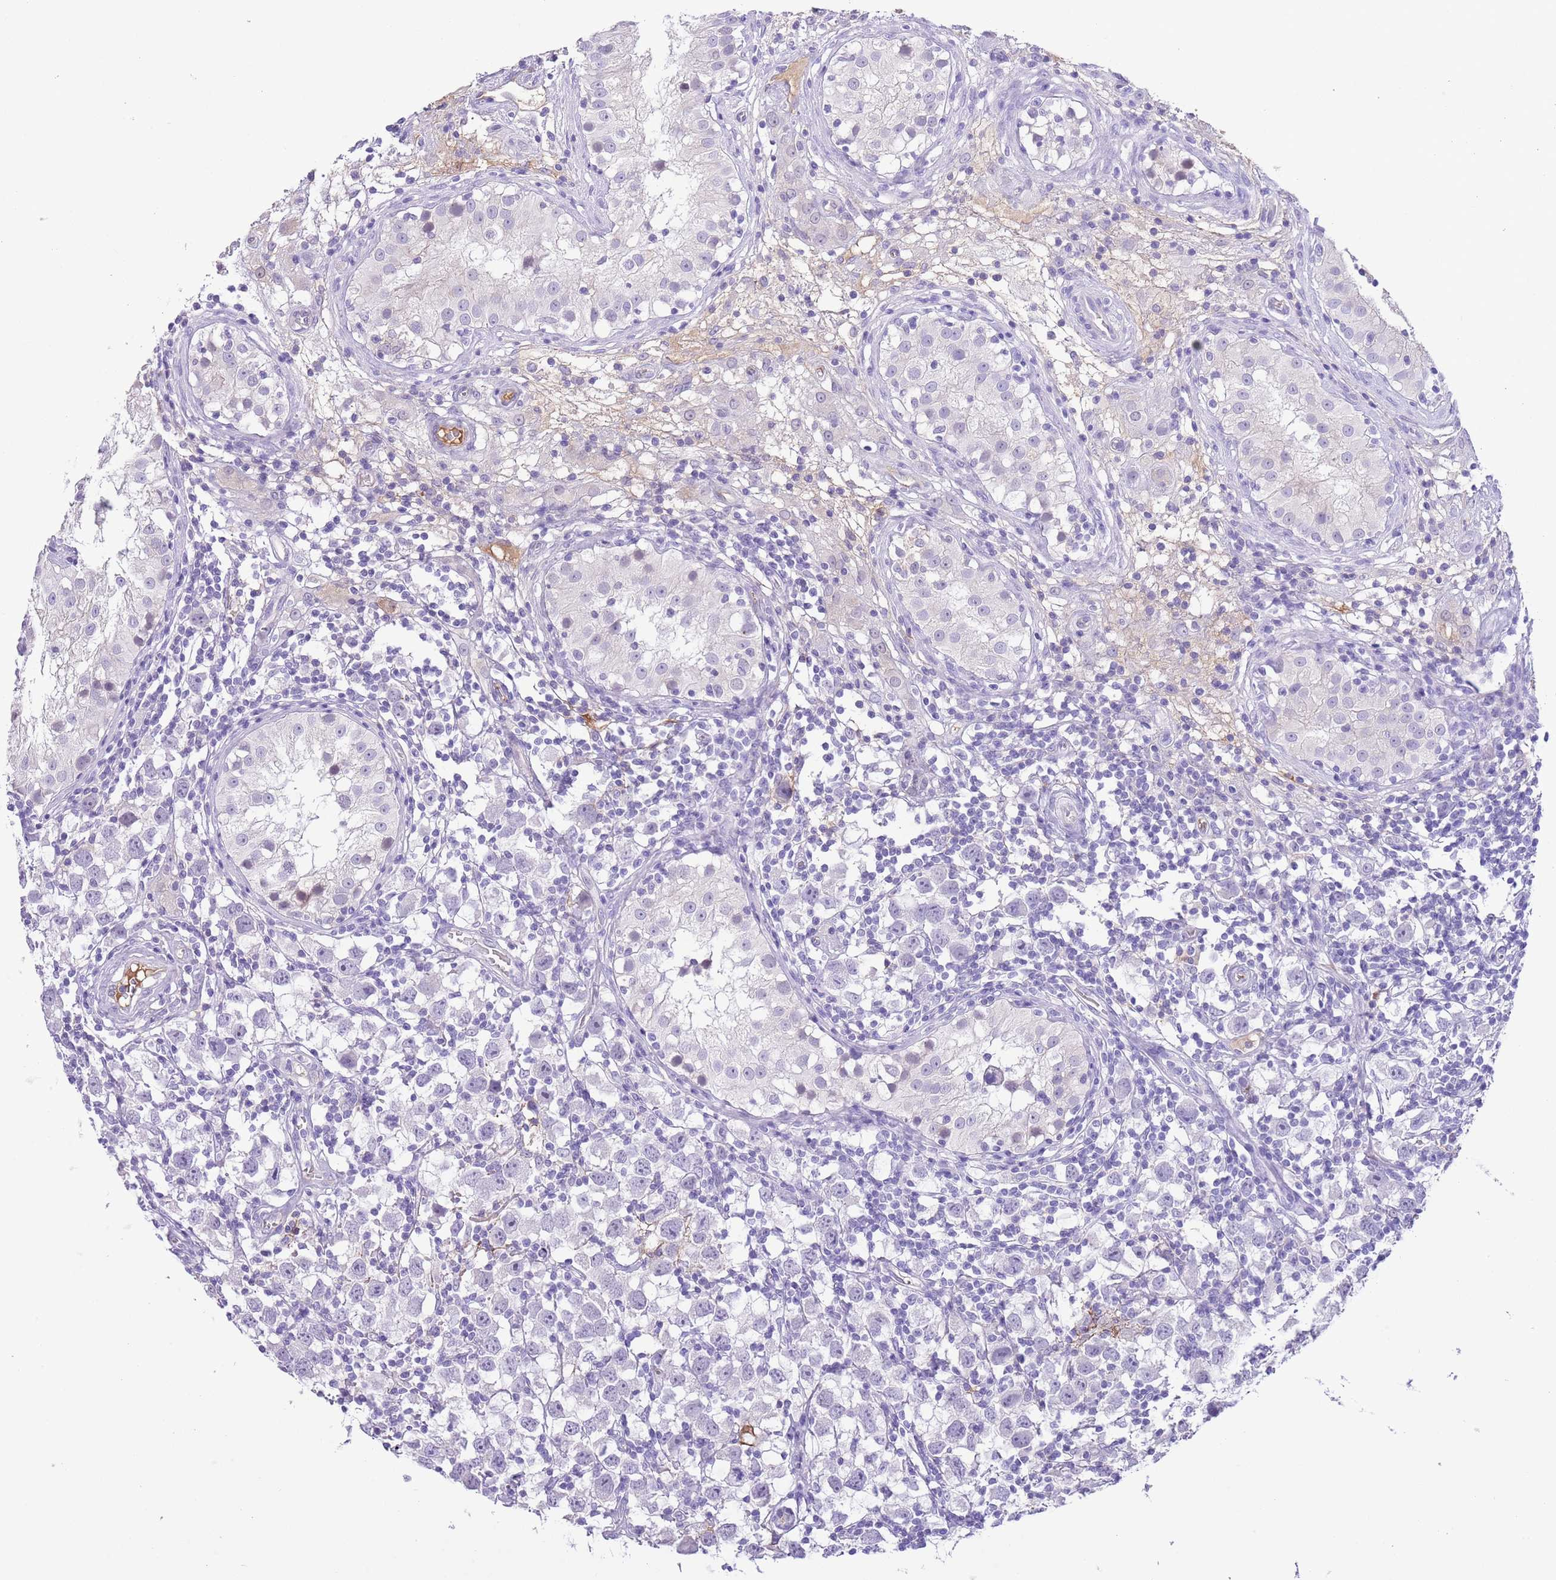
{"staining": {"intensity": "negative", "quantity": "none", "location": "none"}, "tissue": "testis cancer", "cell_type": "Tumor cells", "image_type": "cancer", "snomed": [{"axis": "morphology", "description": "Seminoma, NOS"}, {"axis": "morphology", "description": "Carcinoma, Embryonal, NOS"}, {"axis": "topography", "description": "Testis"}], "caption": "DAB immunohistochemical staining of testis embryonal carcinoma shows no significant positivity in tumor cells.", "gene": "IGF1", "patient": {"sex": "male", "age": 29}}